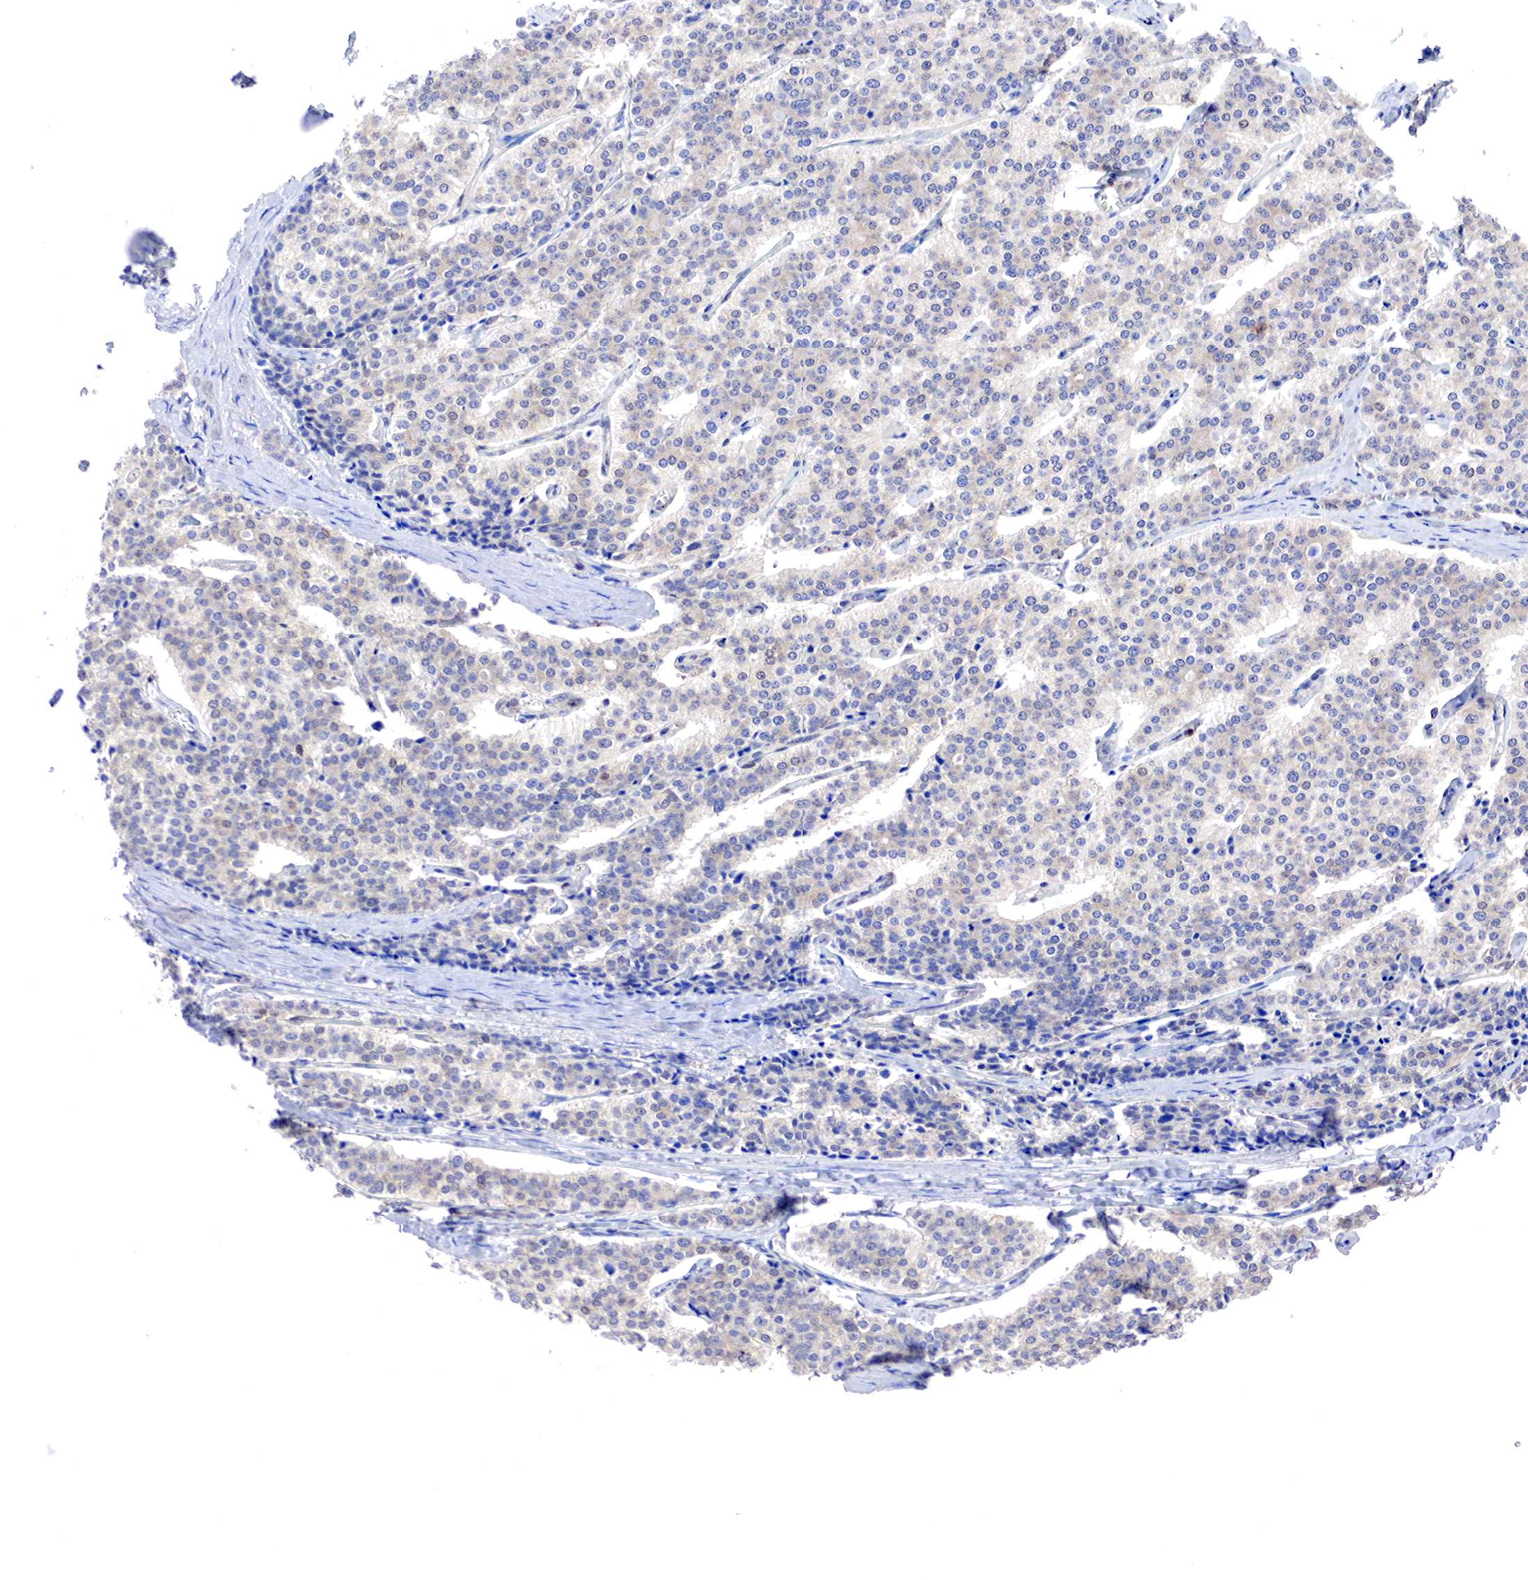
{"staining": {"intensity": "weak", "quantity": "25%-75%", "location": "cytoplasmic/membranous,nuclear"}, "tissue": "carcinoid", "cell_type": "Tumor cells", "image_type": "cancer", "snomed": [{"axis": "morphology", "description": "Carcinoid, malignant, NOS"}, {"axis": "topography", "description": "Small intestine"}], "caption": "A brown stain labels weak cytoplasmic/membranous and nuclear expression of a protein in carcinoid tumor cells.", "gene": "PABIR2", "patient": {"sex": "male", "age": 63}}